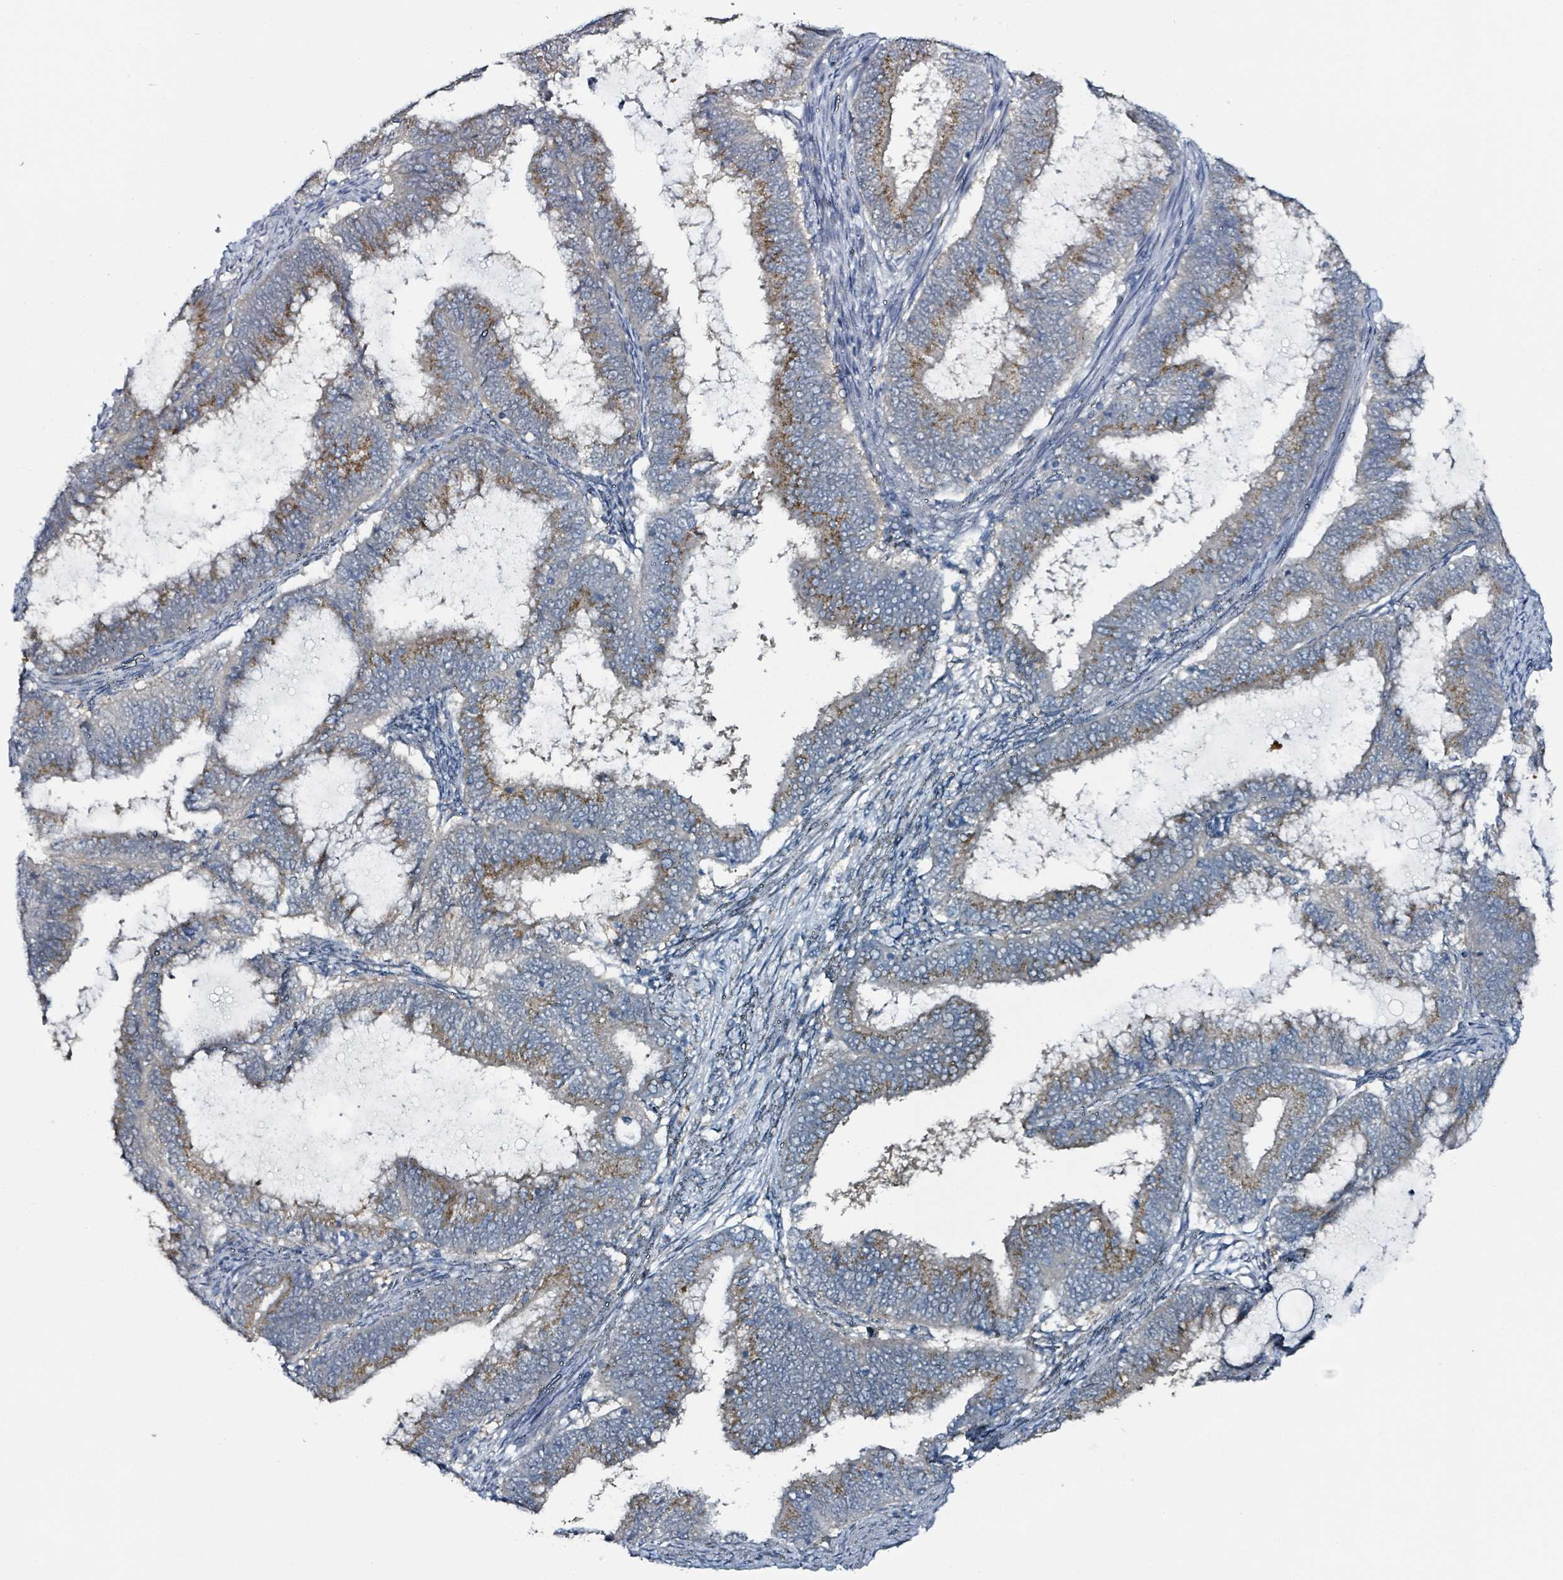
{"staining": {"intensity": "moderate", "quantity": "<25%", "location": "cytoplasmic/membranous"}, "tissue": "endometrial cancer", "cell_type": "Tumor cells", "image_type": "cancer", "snomed": [{"axis": "morphology", "description": "Adenocarcinoma, NOS"}, {"axis": "topography", "description": "Endometrium"}], "caption": "This histopathology image demonstrates IHC staining of endometrial adenocarcinoma, with low moderate cytoplasmic/membranous staining in about <25% of tumor cells.", "gene": "B3GAT3", "patient": {"sex": "female", "age": 51}}